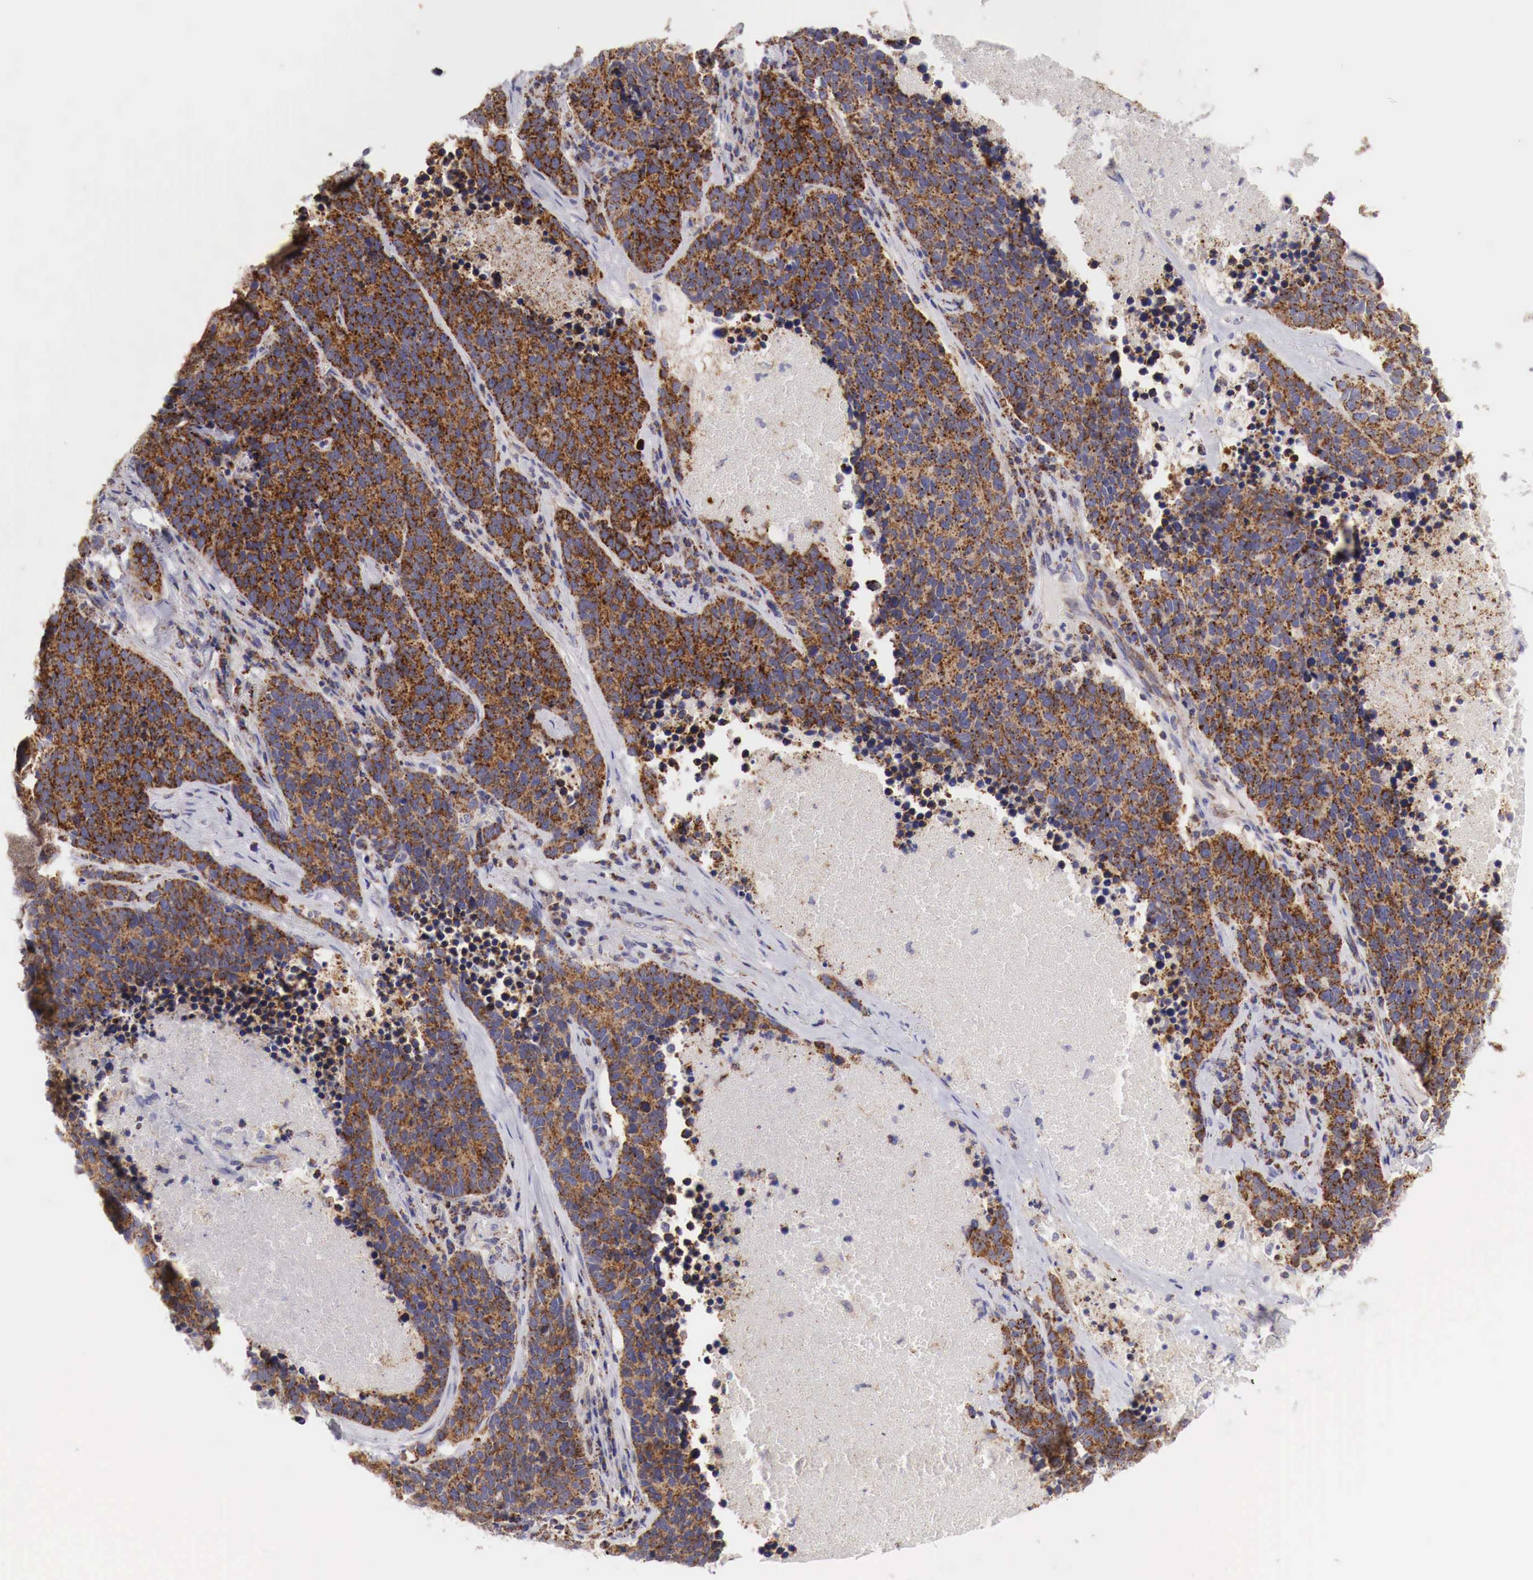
{"staining": {"intensity": "strong", "quantity": ">75%", "location": "cytoplasmic/membranous"}, "tissue": "lung cancer", "cell_type": "Tumor cells", "image_type": "cancer", "snomed": [{"axis": "morphology", "description": "Neoplasm, malignant, NOS"}, {"axis": "topography", "description": "Lung"}], "caption": "This image exhibits immunohistochemistry (IHC) staining of human lung cancer (neoplasm (malignant)), with high strong cytoplasmic/membranous positivity in about >75% of tumor cells.", "gene": "XPNPEP3", "patient": {"sex": "female", "age": 75}}